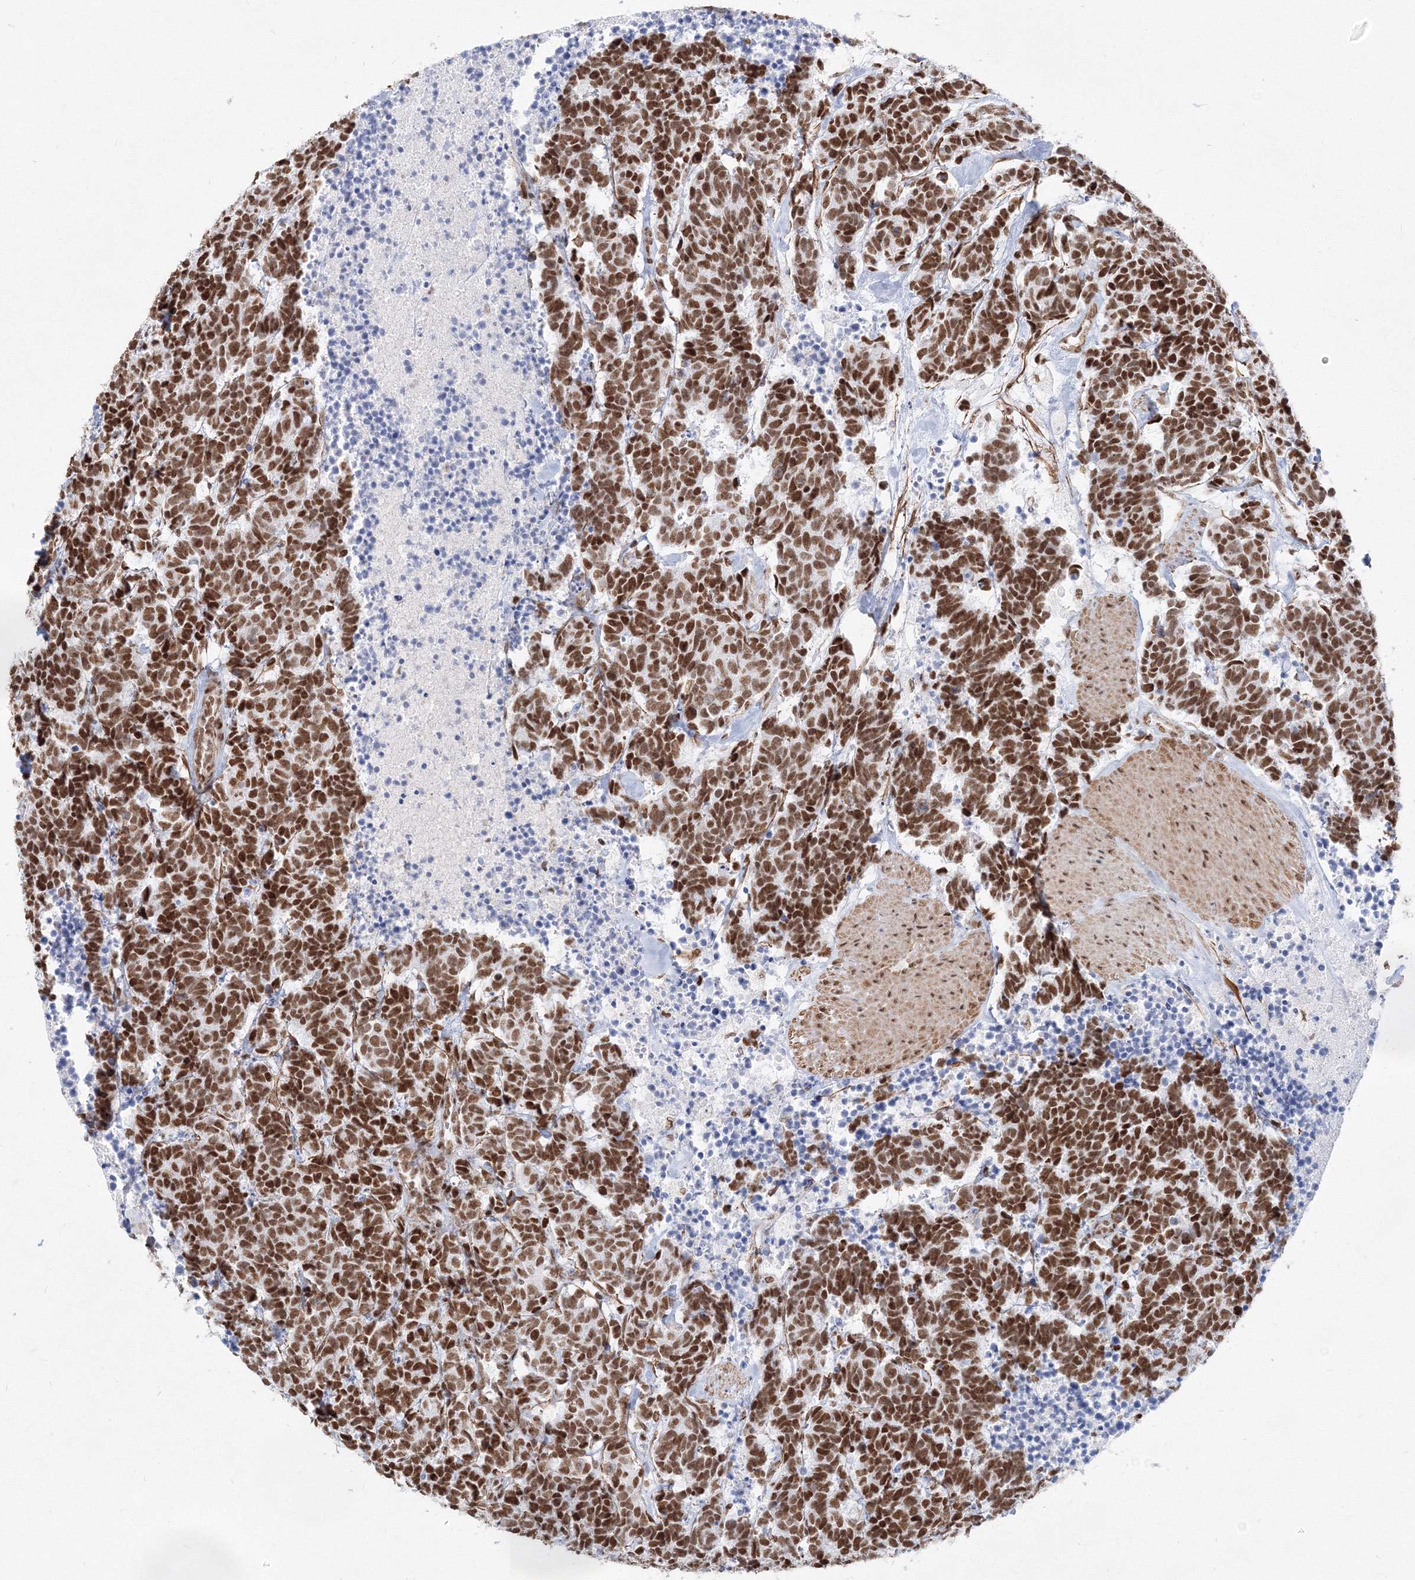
{"staining": {"intensity": "strong", "quantity": ">75%", "location": "nuclear"}, "tissue": "carcinoid", "cell_type": "Tumor cells", "image_type": "cancer", "snomed": [{"axis": "morphology", "description": "Carcinoma, NOS"}, {"axis": "morphology", "description": "Carcinoid, malignant, NOS"}, {"axis": "topography", "description": "Urinary bladder"}], "caption": "Immunohistochemical staining of carcinoid (malignant) displays high levels of strong nuclear positivity in about >75% of tumor cells. (IHC, brightfield microscopy, high magnification).", "gene": "ZNF638", "patient": {"sex": "male", "age": 57}}